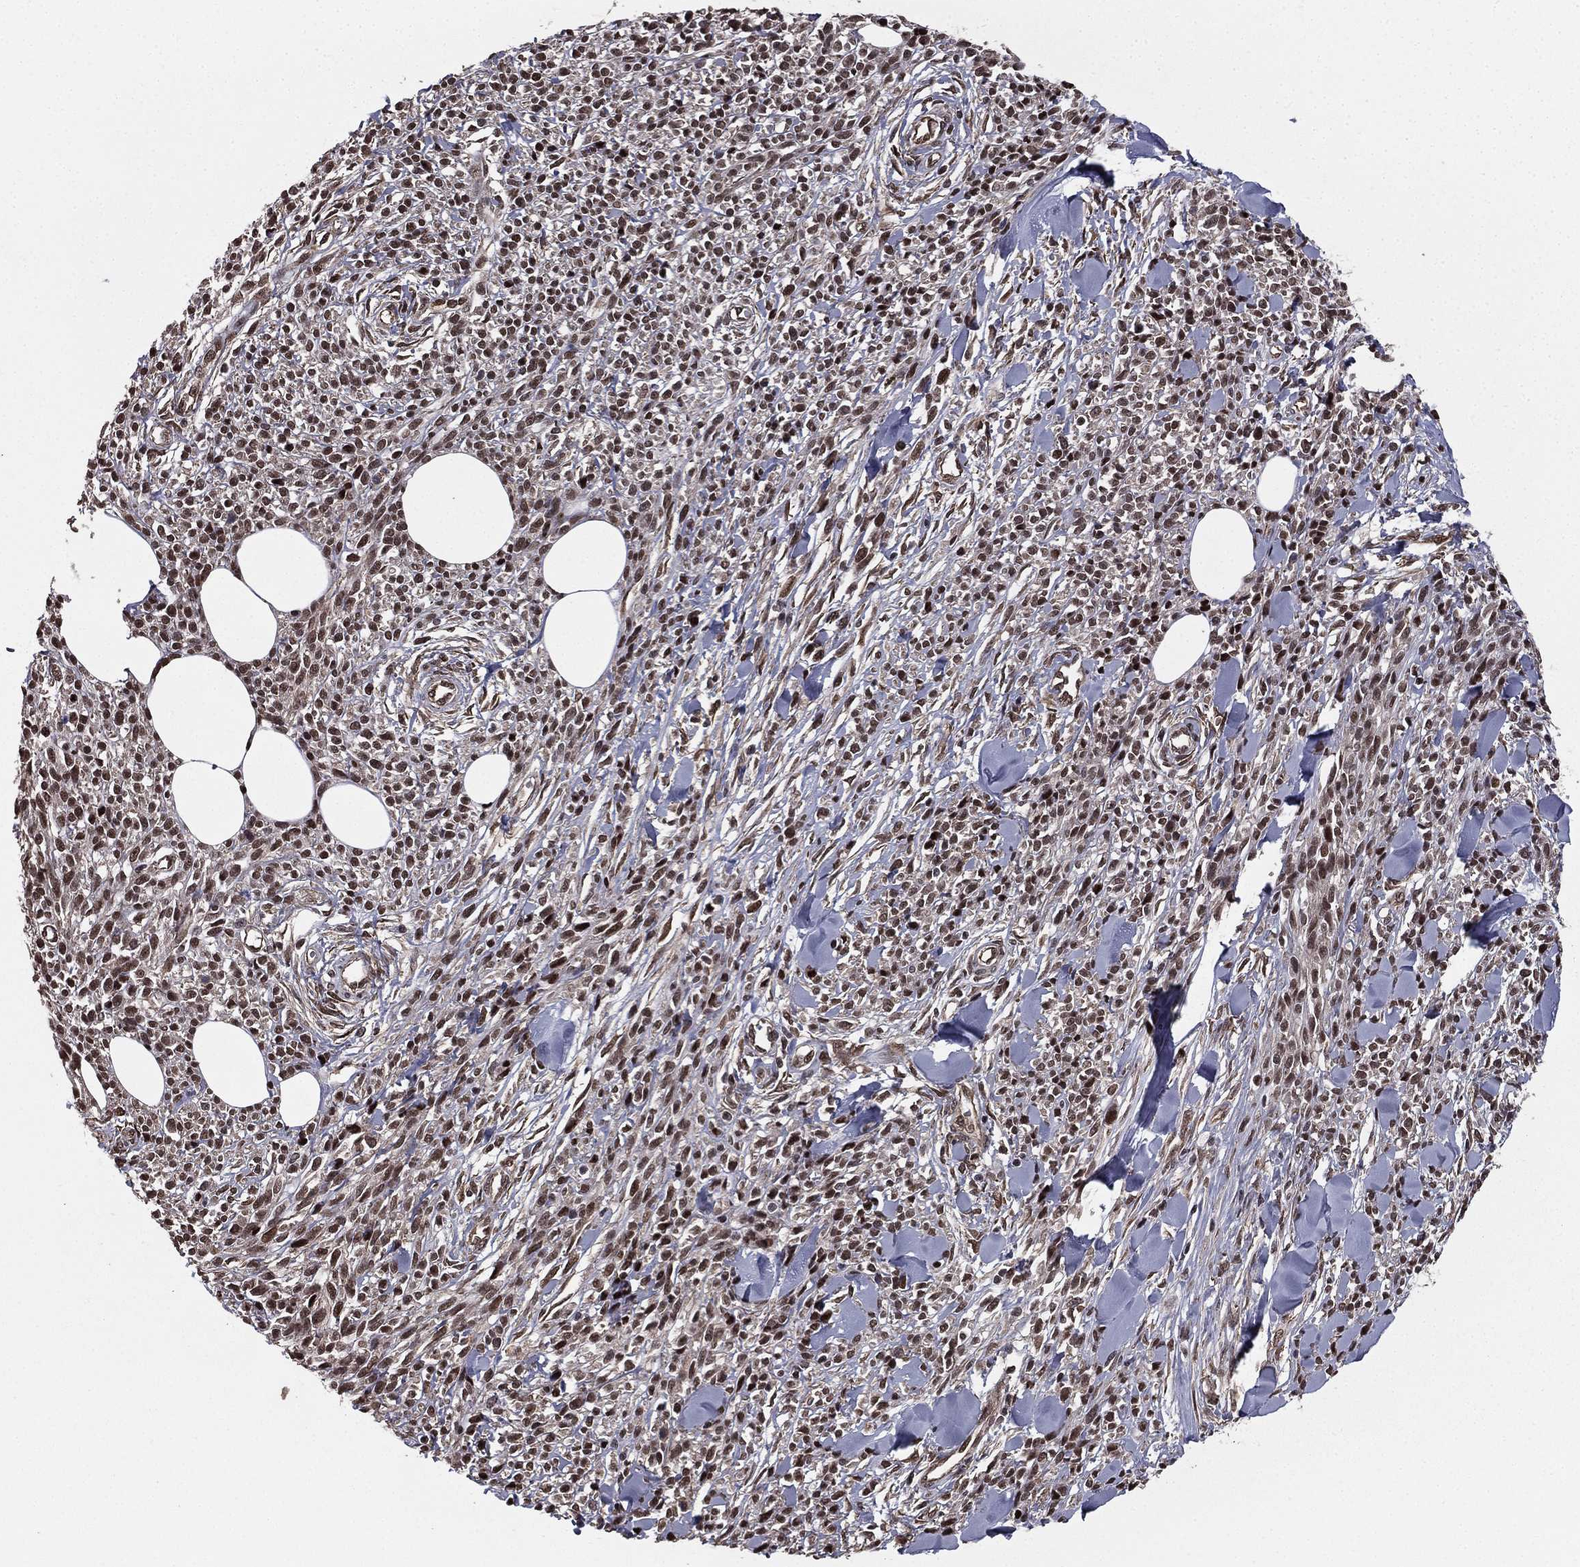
{"staining": {"intensity": "moderate", "quantity": ">75%", "location": "nuclear"}, "tissue": "melanoma", "cell_type": "Tumor cells", "image_type": "cancer", "snomed": [{"axis": "morphology", "description": "Malignant melanoma, NOS"}, {"axis": "topography", "description": "Skin"}, {"axis": "topography", "description": "Skin of trunk"}], "caption": "The histopathology image exhibits immunohistochemical staining of malignant melanoma. There is moderate nuclear positivity is appreciated in about >75% of tumor cells. (IHC, brightfield microscopy, high magnification).", "gene": "RARB", "patient": {"sex": "male", "age": 74}}